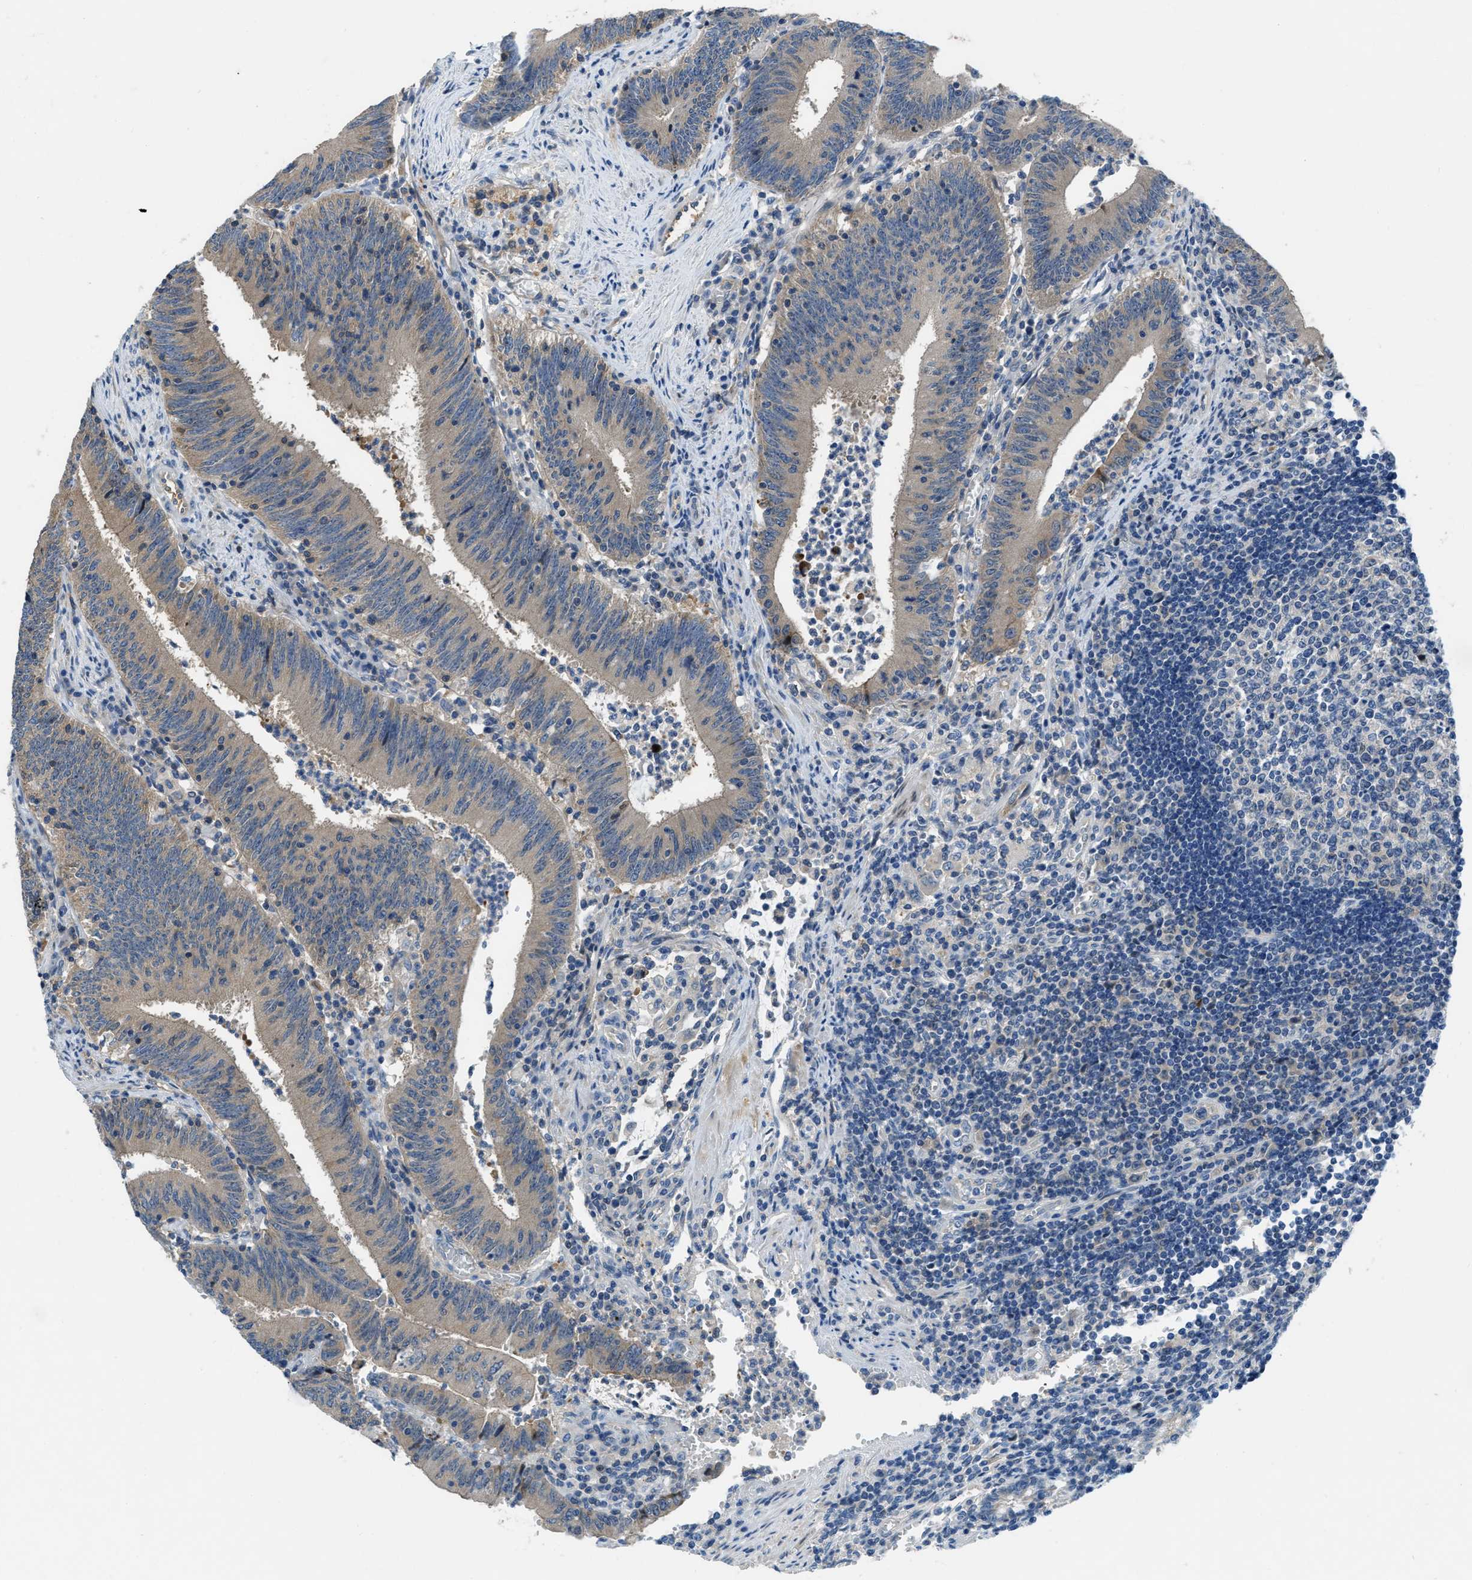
{"staining": {"intensity": "weak", "quantity": "<25%", "location": "cytoplasmic/membranous"}, "tissue": "colorectal cancer", "cell_type": "Tumor cells", "image_type": "cancer", "snomed": [{"axis": "morphology", "description": "Normal tissue, NOS"}, {"axis": "morphology", "description": "Adenocarcinoma, NOS"}, {"axis": "topography", "description": "Rectum"}], "caption": "Immunohistochemical staining of human colorectal adenocarcinoma demonstrates no significant positivity in tumor cells. The staining was performed using DAB to visualize the protein expression in brown, while the nuclei were stained in blue with hematoxylin (Magnification: 20x).", "gene": "PFKP", "patient": {"sex": "female", "age": 66}}